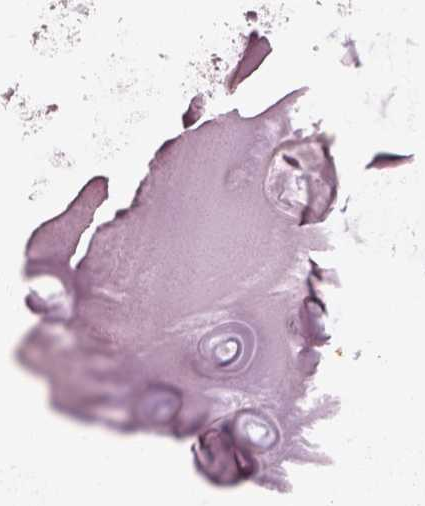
{"staining": {"intensity": "negative", "quantity": "none", "location": "none"}, "tissue": "soft tissue", "cell_type": "Chondrocytes", "image_type": "normal", "snomed": [{"axis": "morphology", "description": "Normal tissue, NOS"}, {"axis": "morphology", "description": "Squamous cell carcinoma, NOS"}, {"axis": "topography", "description": "Cartilage tissue"}, {"axis": "topography", "description": "Bronchus"}, {"axis": "topography", "description": "Lung"}], "caption": "Photomicrograph shows no protein staining in chondrocytes of unremarkable soft tissue.", "gene": "DNAJC25", "patient": {"sex": "male", "age": 66}}